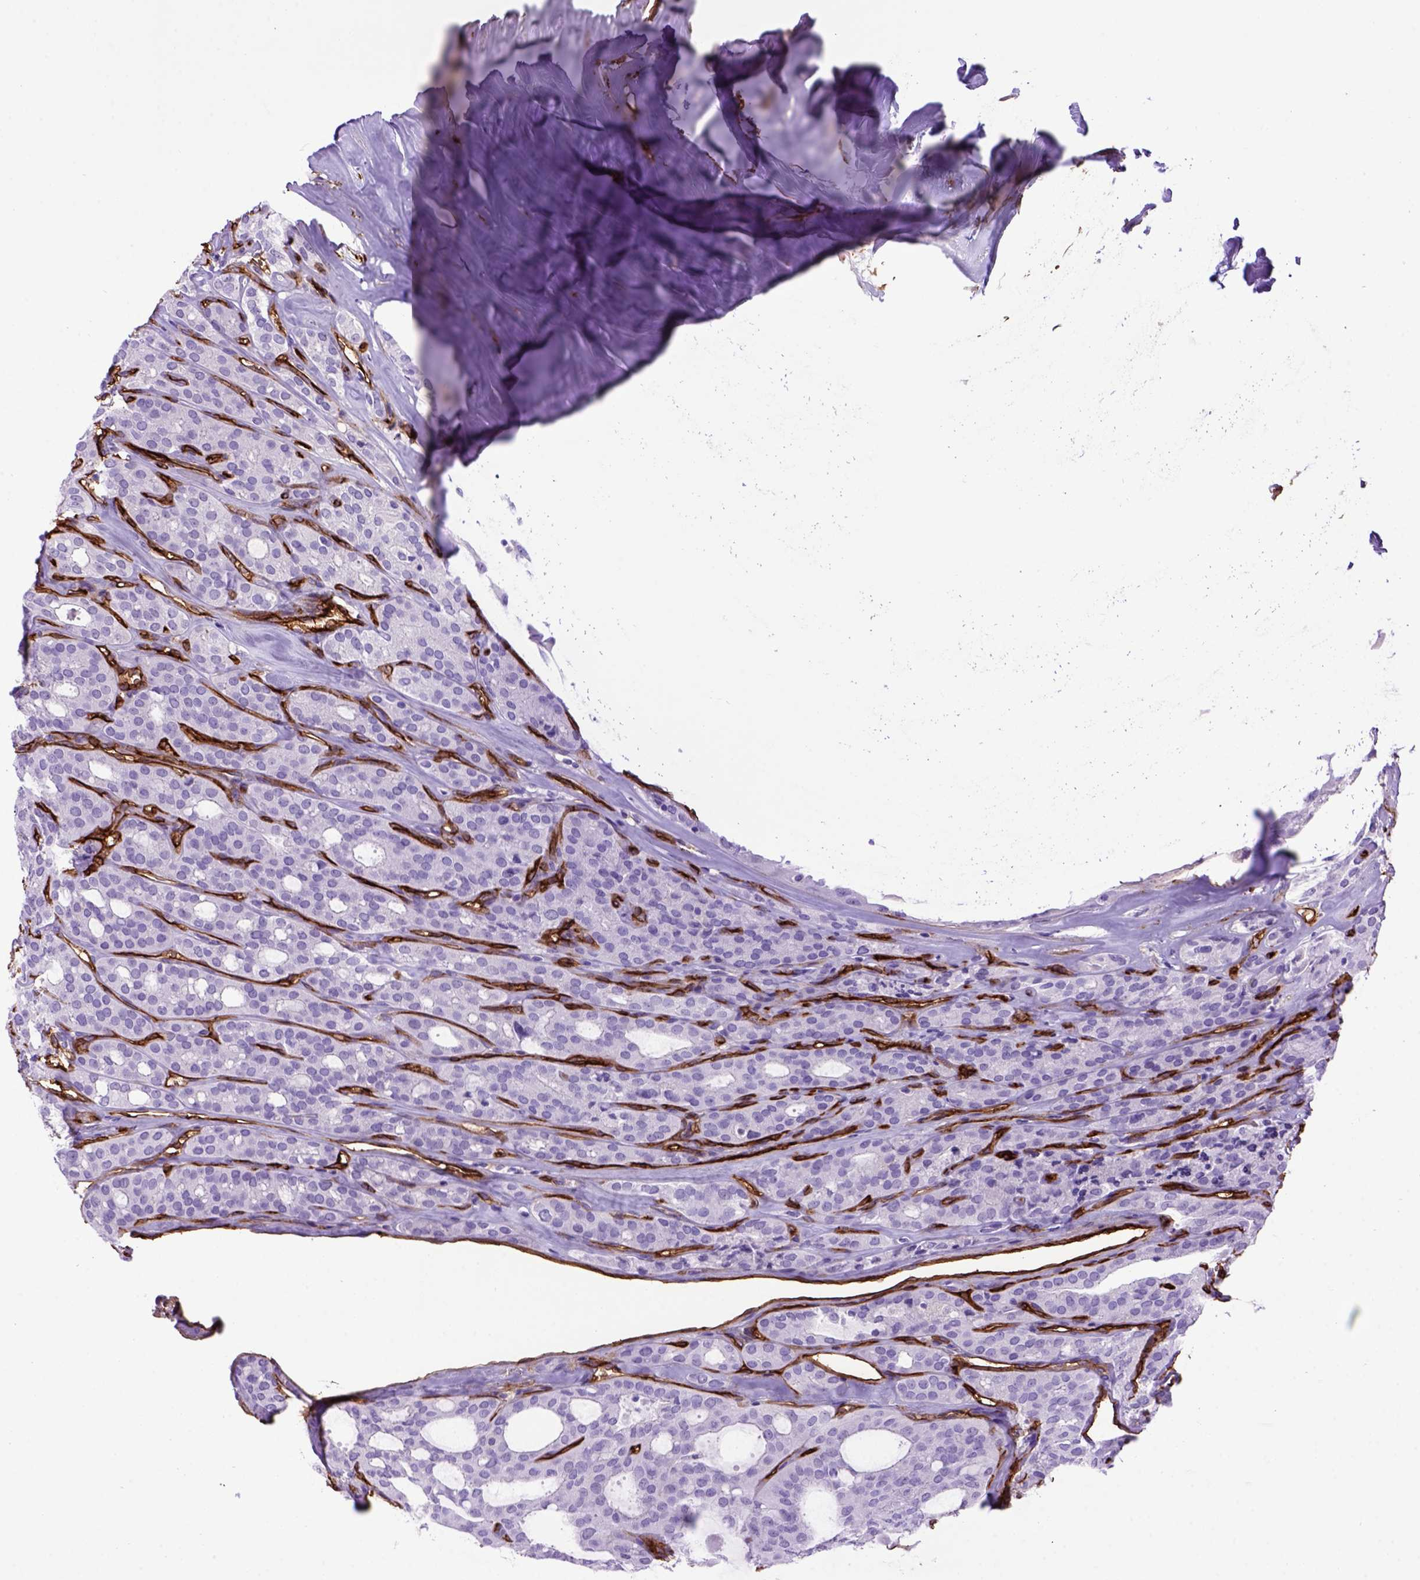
{"staining": {"intensity": "negative", "quantity": "none", "location": "none"}, "tissue": "thyroid cancer", "cell_type": "Tumor cells", "image_type": "cancer", "snomed": [{"axis": "morphology", "description": "Follicular adenoma carcinoma, NOS"}, {"axis": "topography", "description": "Thyroid gland"}], "caption": "There is no significant expression in tumor cells of follicular adenoma carcinoma (thyroid).", "gene": "ENG", "patient": {"sex": "male", "age": 75}}